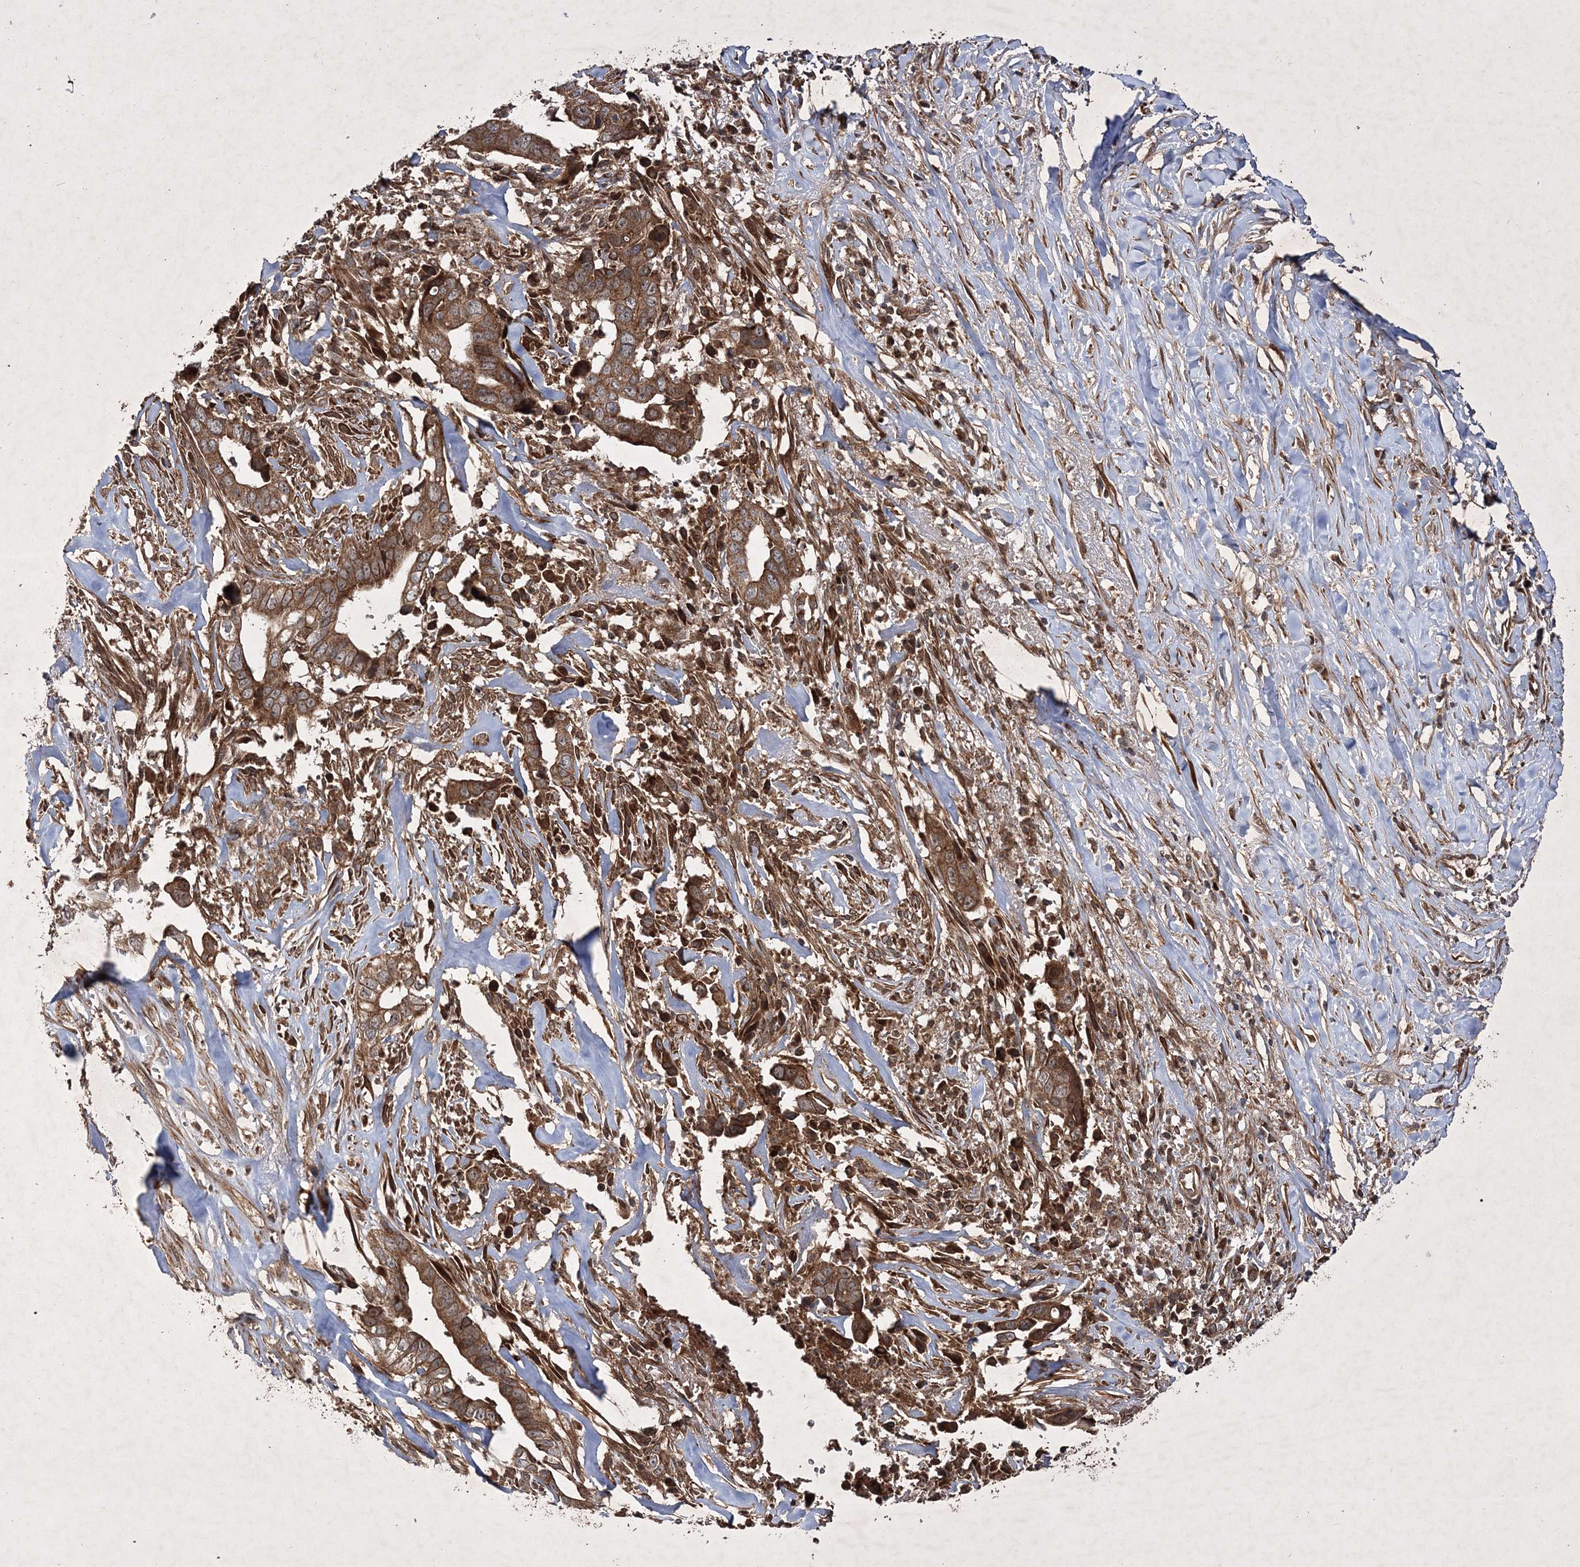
{"staining": {"intensity": "strong", "quantity": ">75%", "location": "cytoplasmic/membranous"}, "tissue": "liver cancer", "cell_type": "Tumor cells", "image_type": "cancer", "snomed": [{"axis": "morphology", "description": "Cholangiocarcinoma"}, {"axis": "topography", "description": "Liver"}], "caption": "Tumor cells exhibit high levels of strong cytoplasmic/membranous expression in about >75% of cells in human liver cholangiocarcinoma.", "gene": "DNAJC13", "patient": {"sex": "female", "age": 79}}